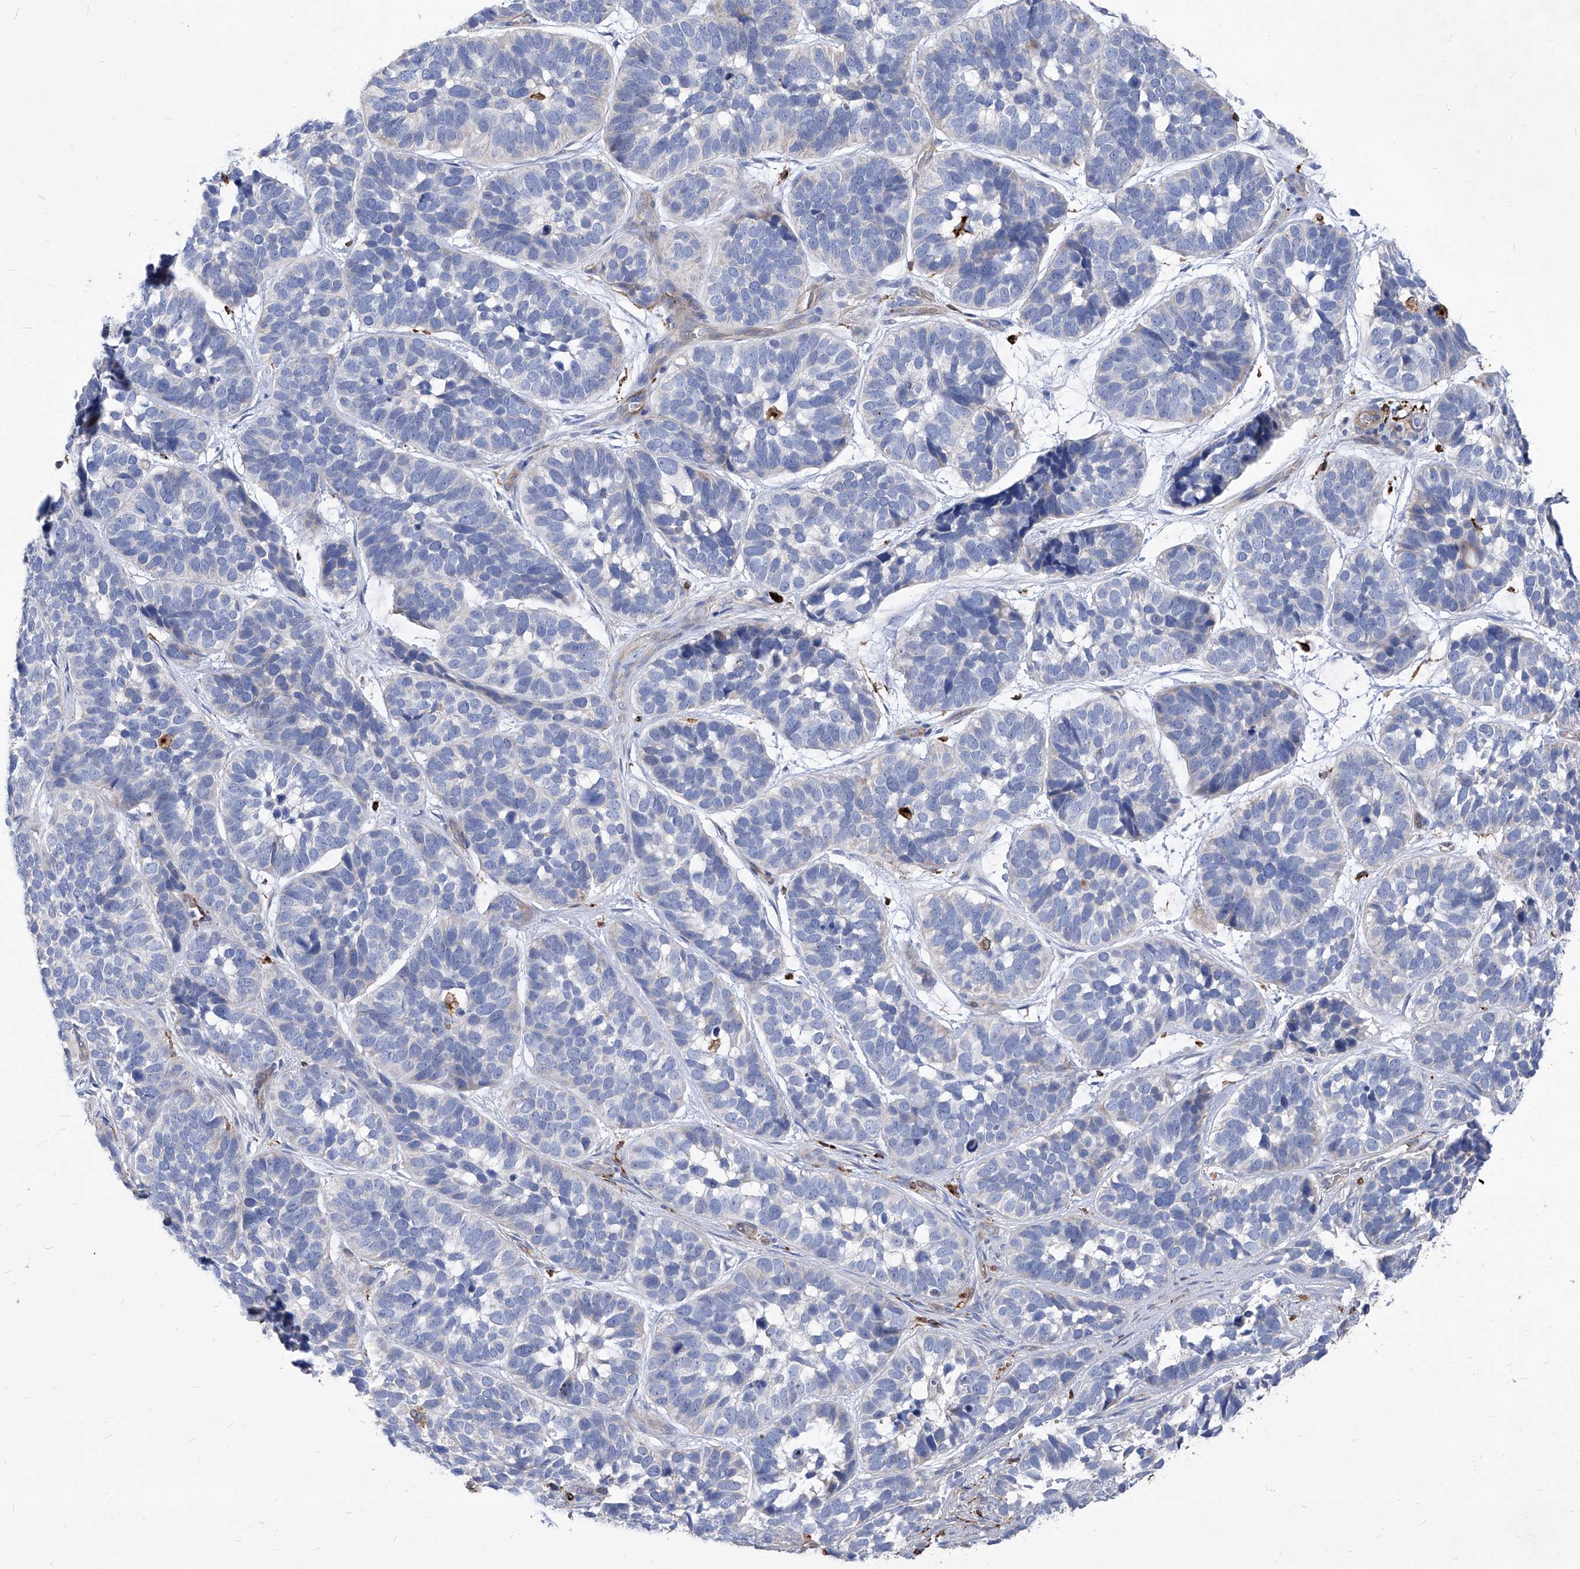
{"staining": {"intensity": "negative", "quantity": "none", "location": "none"}, "tissue": "skin cancer", "cell_type": "Tumor cells", "image_type": "cancer", "snomed": [{"axis": "morphology", "description": "Basal cell carcinoma"}, {"axis": "topography", "description": "Skin"}], "caption": "Human skin cancer (basal cell carcinoma) stained for a protein using immunohistochemistry displays no expression in tumor cells.", "gene": "UBOX5", "patient": {"sex": "male", "age": 62}}